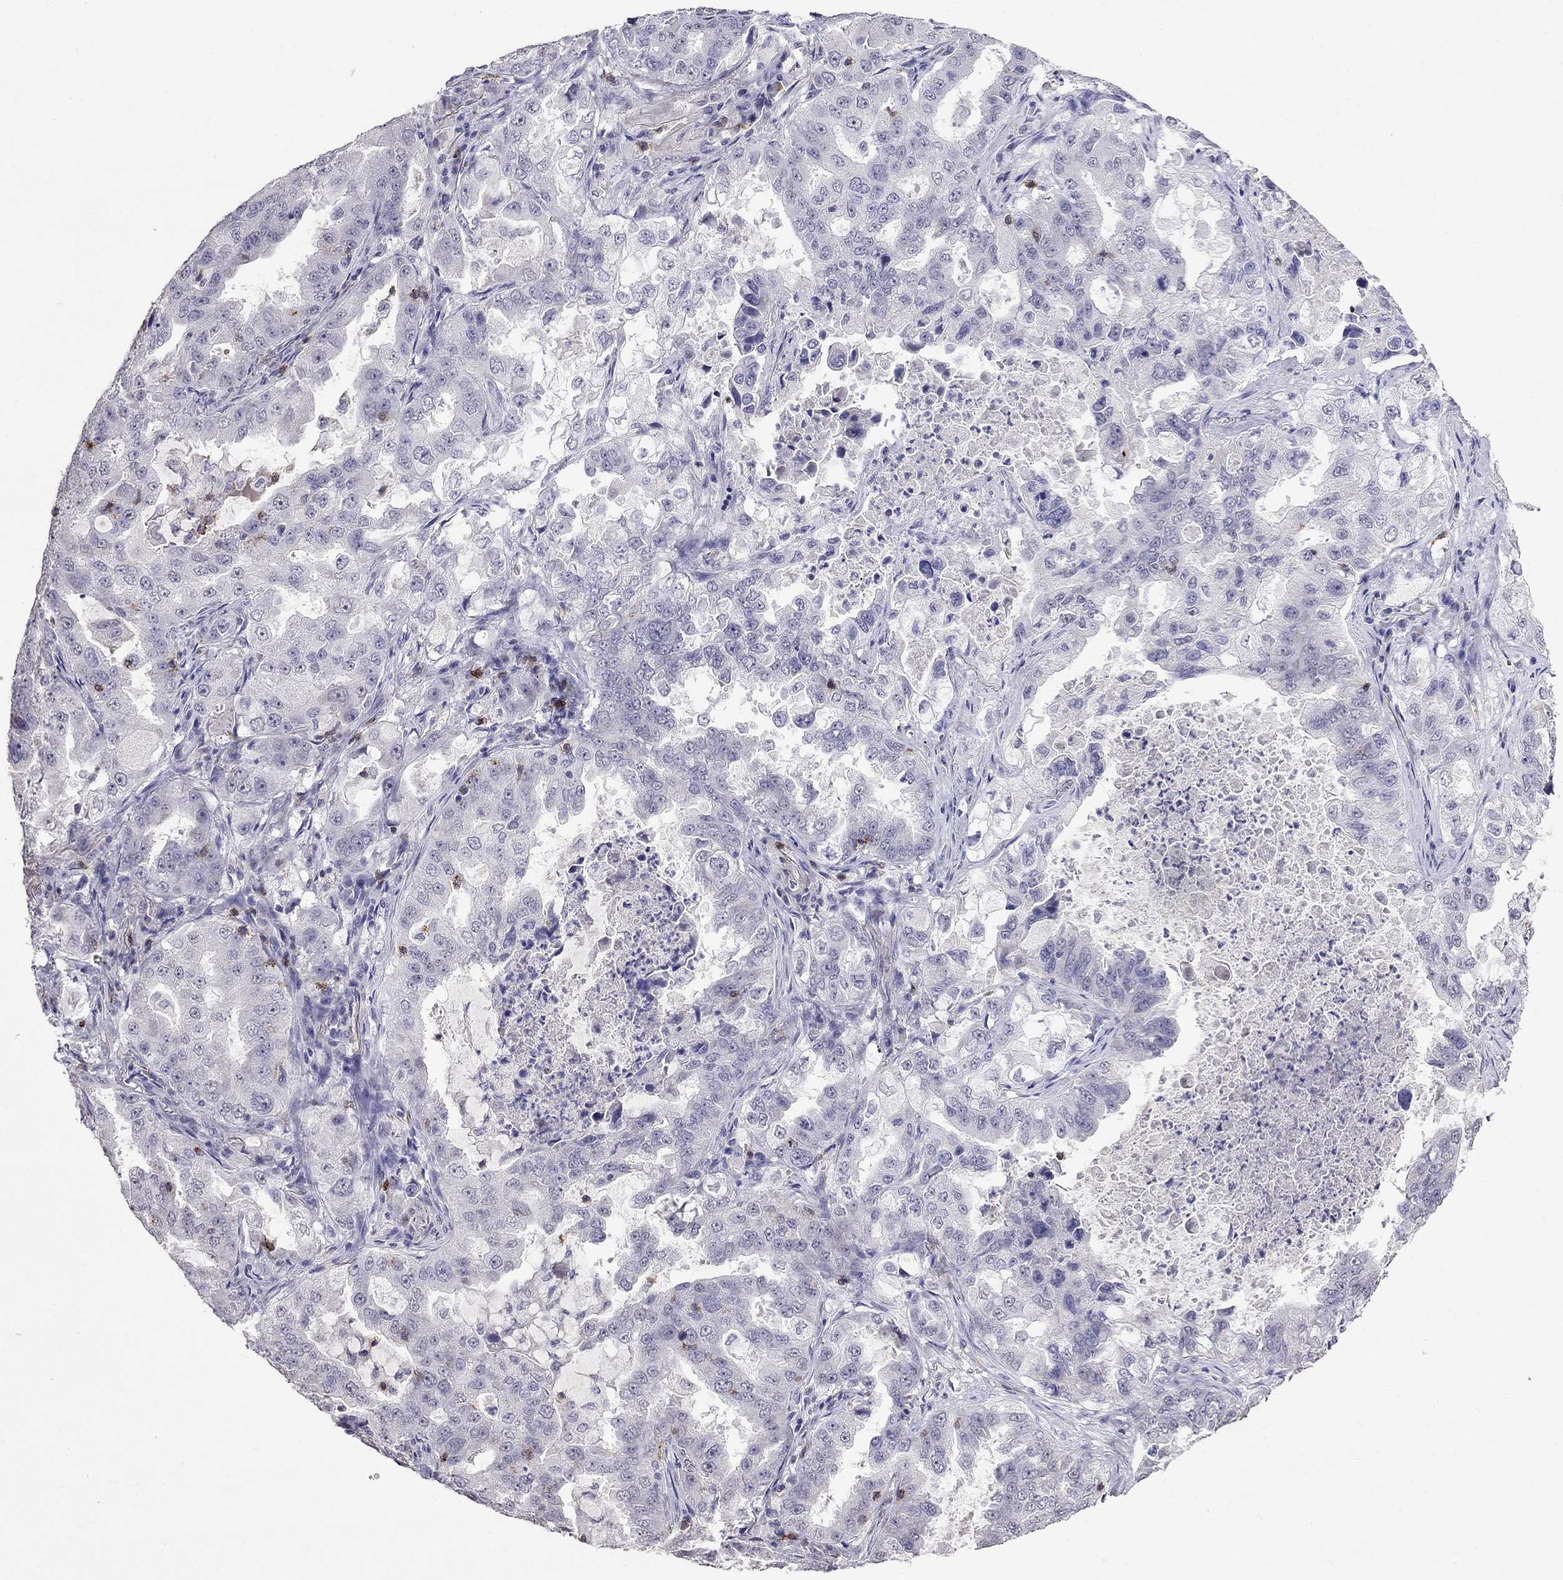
{"staining": {"intensity": "negative", "quantity": "none", "location": "none"}, "tissue": "lung cancer", "cell_type": "Tumor cells", "image_type": "cancer", "snomed": [{"axis": "morphology", "description": "Adenocarcinoma, NOS"}, {"axis": "topography", "description": "Lung"}], "caption": "The histopathology image exhibits no significant staining in tumor cells of lung cancer (adenocarcinoma).", "gene": "CD8B", "patient": {"sex": "female", "age": 61}}